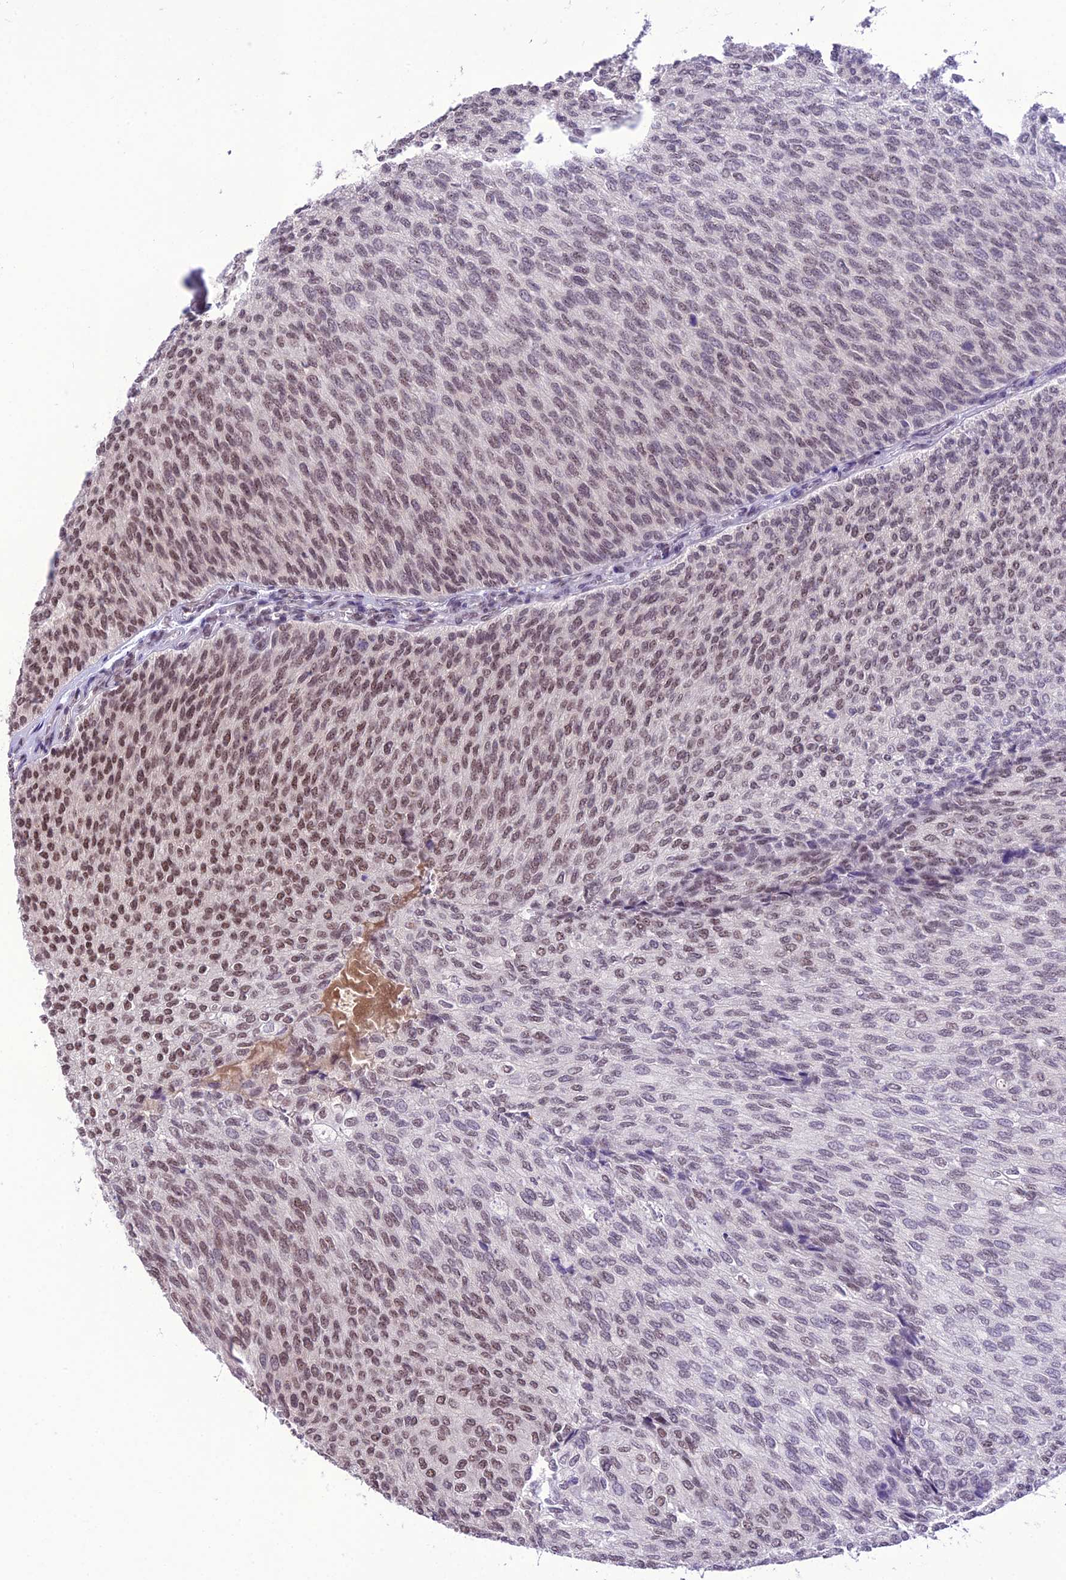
{"staining": {"intensity": "moderate", "quantity": "25%-75%", "location": "nuclear"}, "tissue": "urothelial cancer", "cell_type": "Tumor cells", "image_type": "cancer", "snomed": [{"axis": "morphology", "description": "Urothelial carcinoma, Low grade"}, {"axis": "topography", "description": "Urinary bladder"}], "caption": "An image of human urothelial cancer stained for a protein demonstrates moderate nuclear brown staining in tumor cells. (Brightfield microscopy of DAB IHC at high magnification).", "gene": "SH3RF3", "patient": {"sex": "female", "age": 79}}